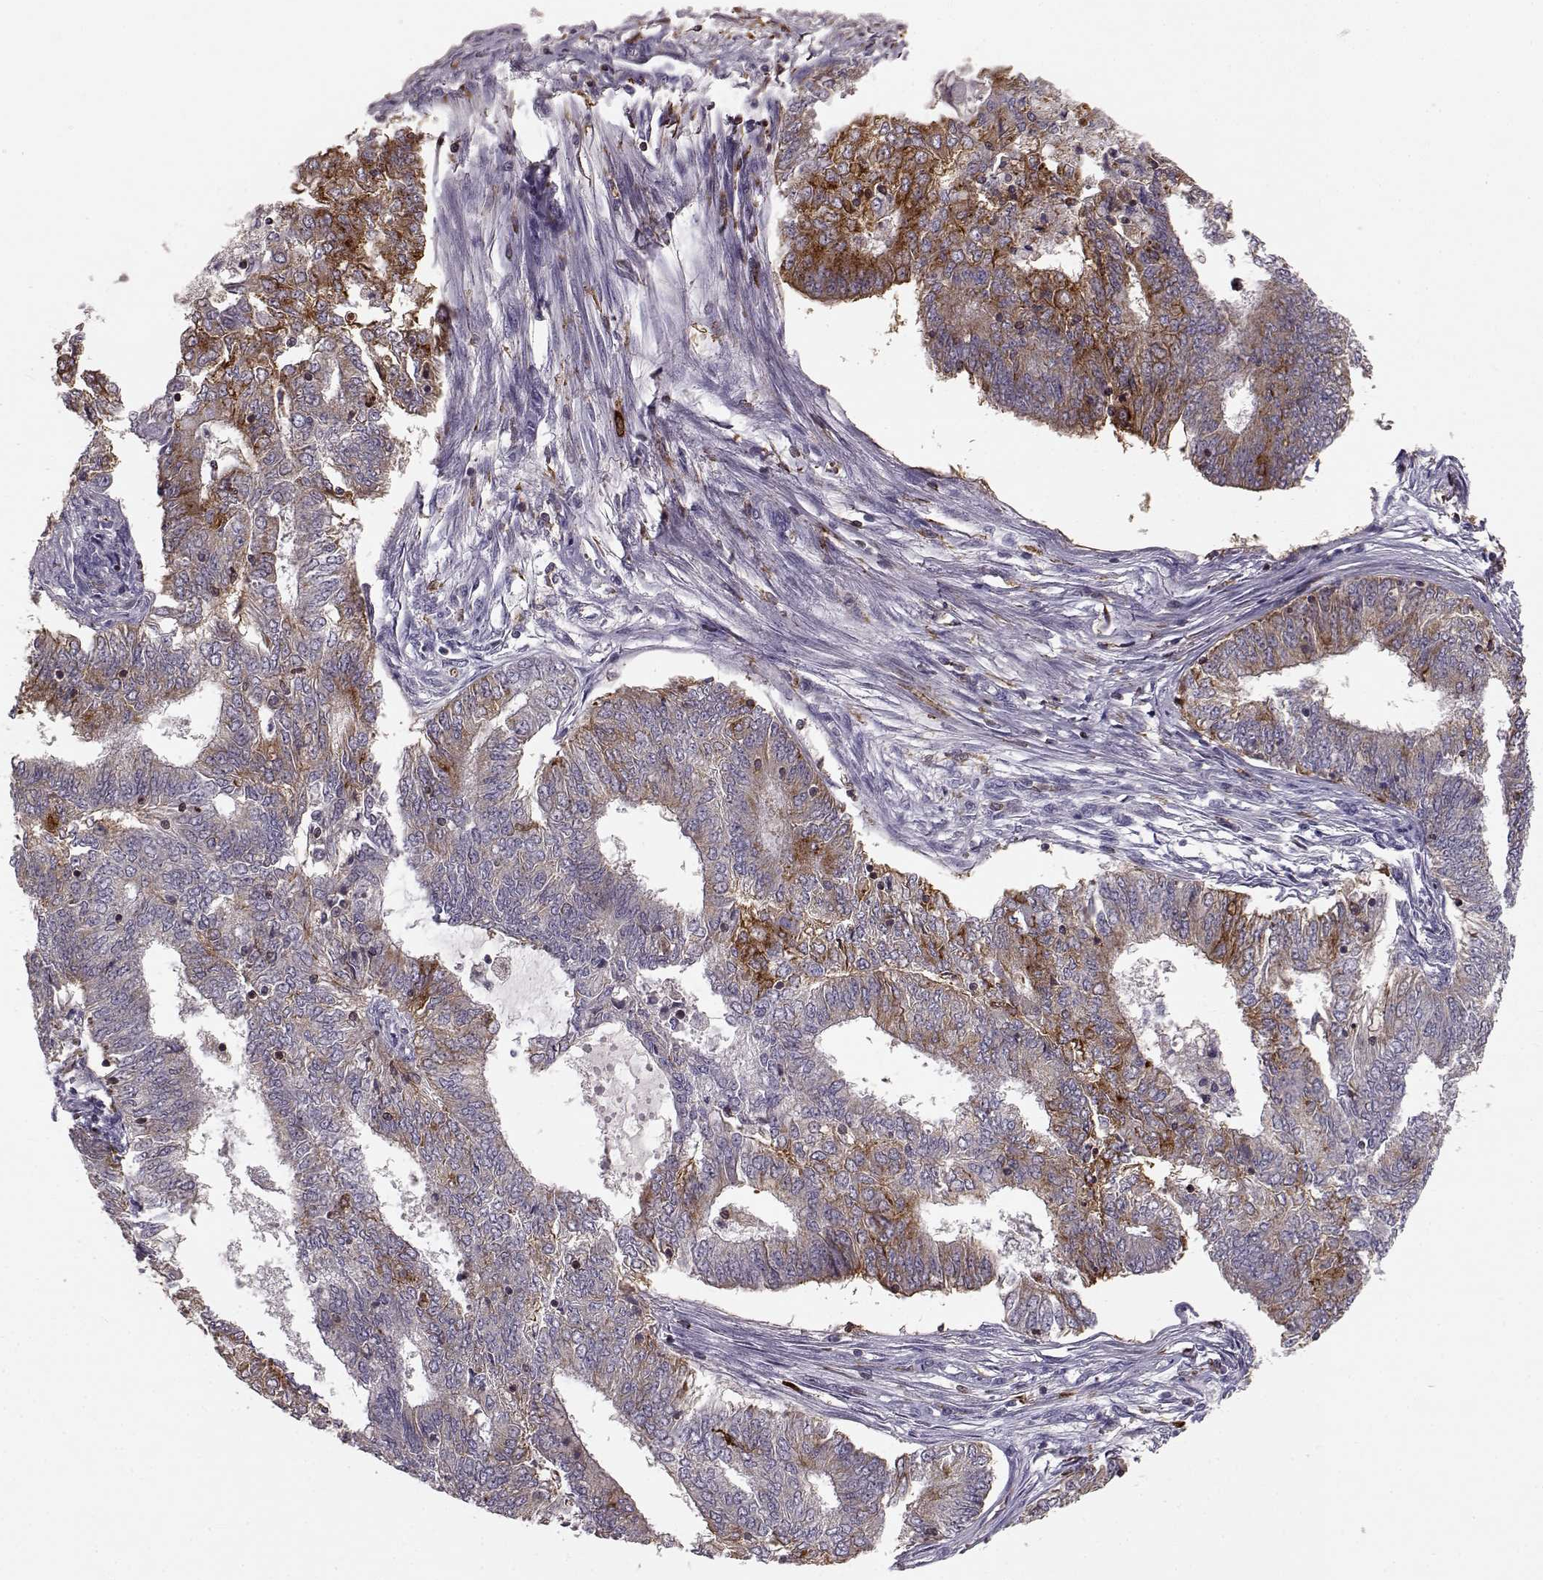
{"staining": {"intensity": "moderate", "quantity": "<25%", "location": "cytoplasmic/membranous"}, "tissue": "endometrial cancer", "cell_type": "Tumor cells", "image_type": "cancer", "snomed": [{"axis": "morphology", "description": "Adenocarcinoma, NOS"}, {"axis": "topography", "description": "Endometrium"}], "caption": "IHC of endometrial cancer (adenocarcinoma) displays low levels of moderate cytoplasmic/membranous staining in approximately <25% of tumor cells. The staining is performed using DAB brown chromogen to label protein expression. The nuclei are counter-stained blue using hematoxylin.", "gene": "CCNF", "patient": {"sex": "female", "age": 62}}